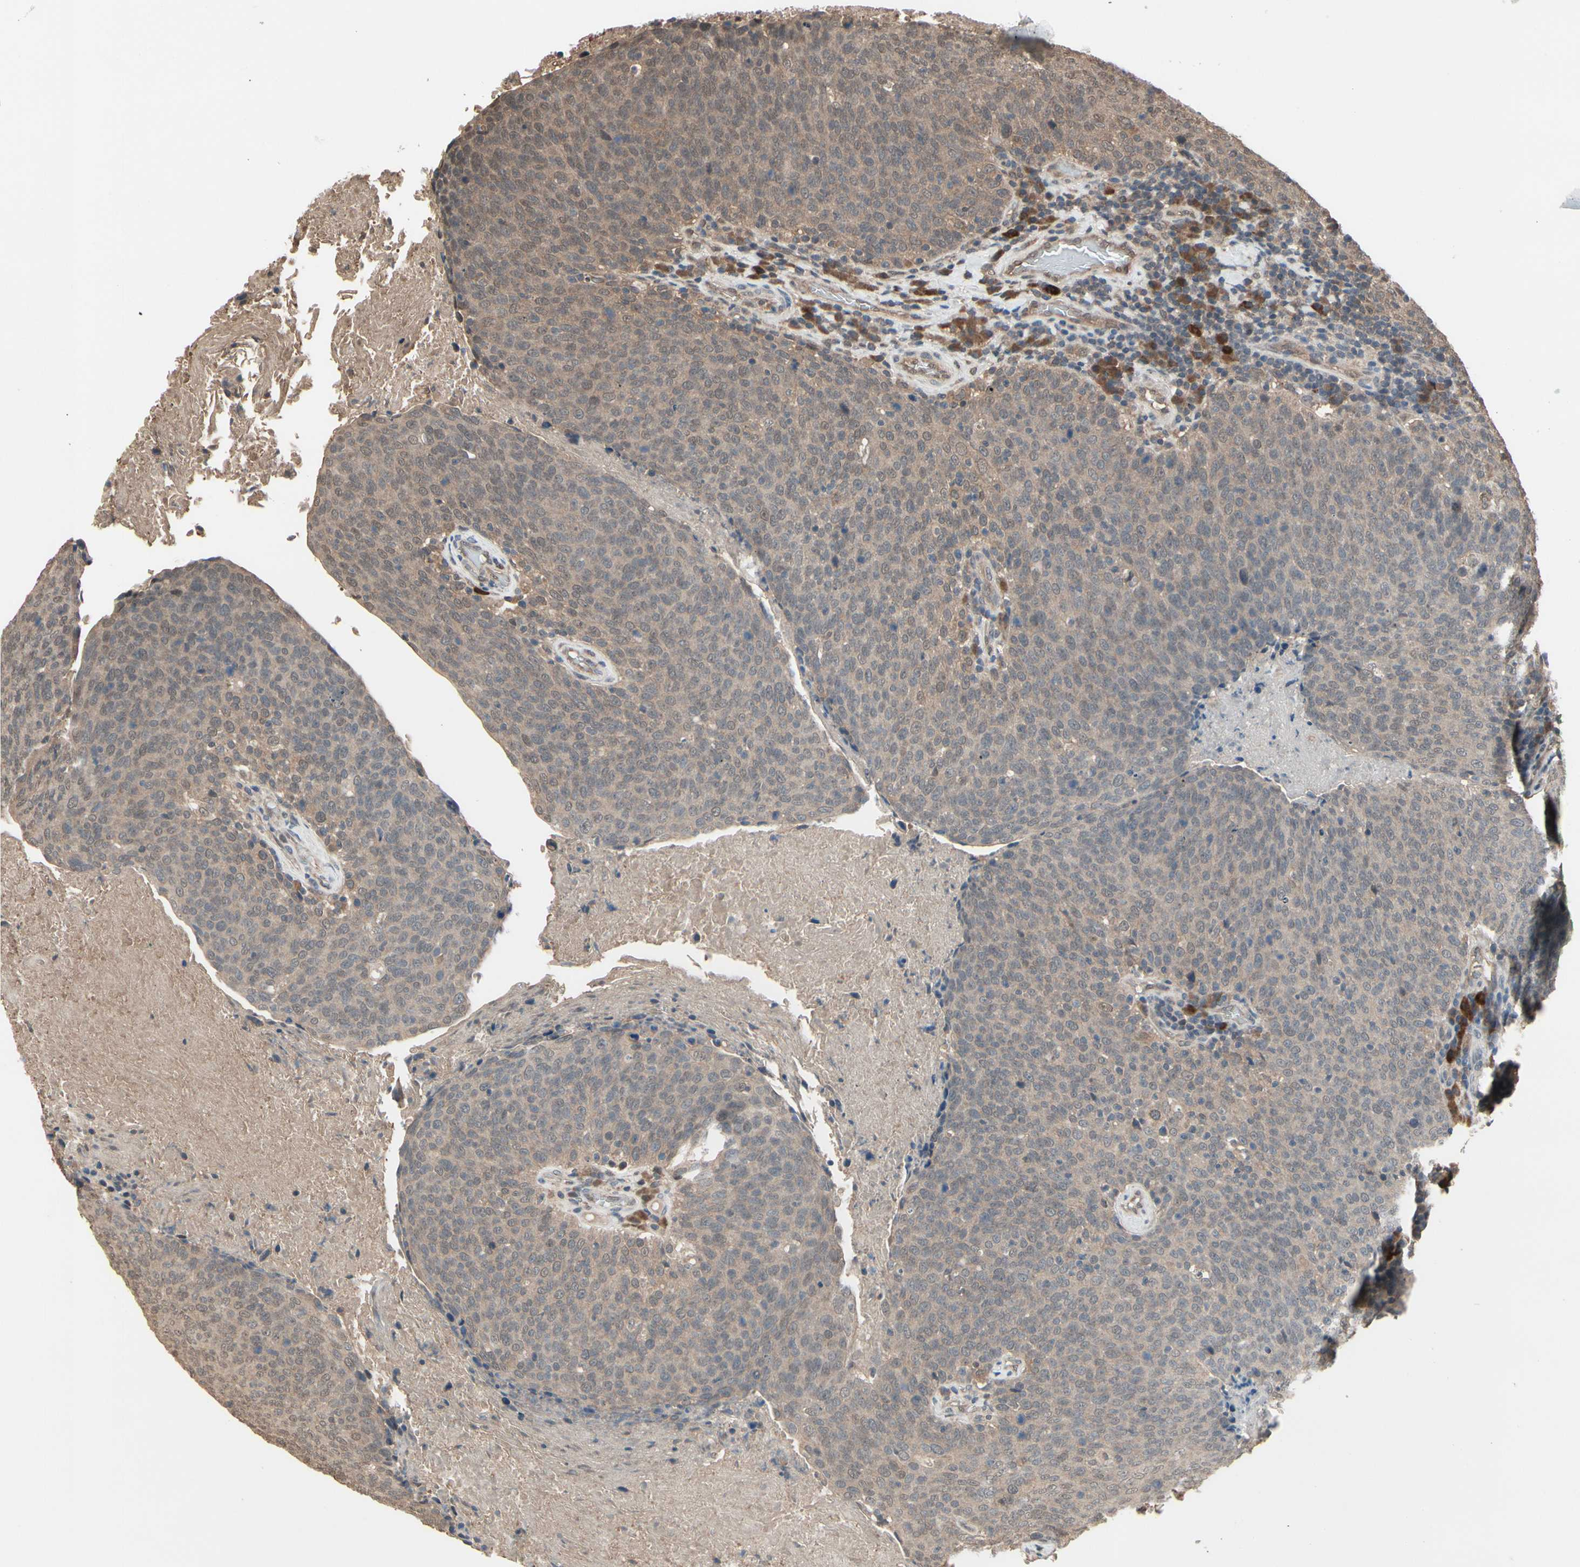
{"staining": {"intensity": "weak", "quantity": ">75%", "location": "cytoplasmic/membranous"}, "tissue": "head and neck cancer", "cell_type": "Tumor cells", "image_type": "cancer", "snomed": [{"axis": "morphology", "description": "Squamous cell carcinoma, NOS"}, {"axis": "morphology", "description": "Squamous cell carcinoma, metastatic, NOS"}, {"axis": "topography", "description": "Lymph node"}, {"axis": "topography", "description": "Head-Neck"}], "caption": "This is an image of immunohistochemistry staining of head and neck cancer, which shows weak expression in the cytoplasmic/membranous of tumor cells.", "gene": "PNPLA7", "patient": {"sex": "male", "age": 62}}